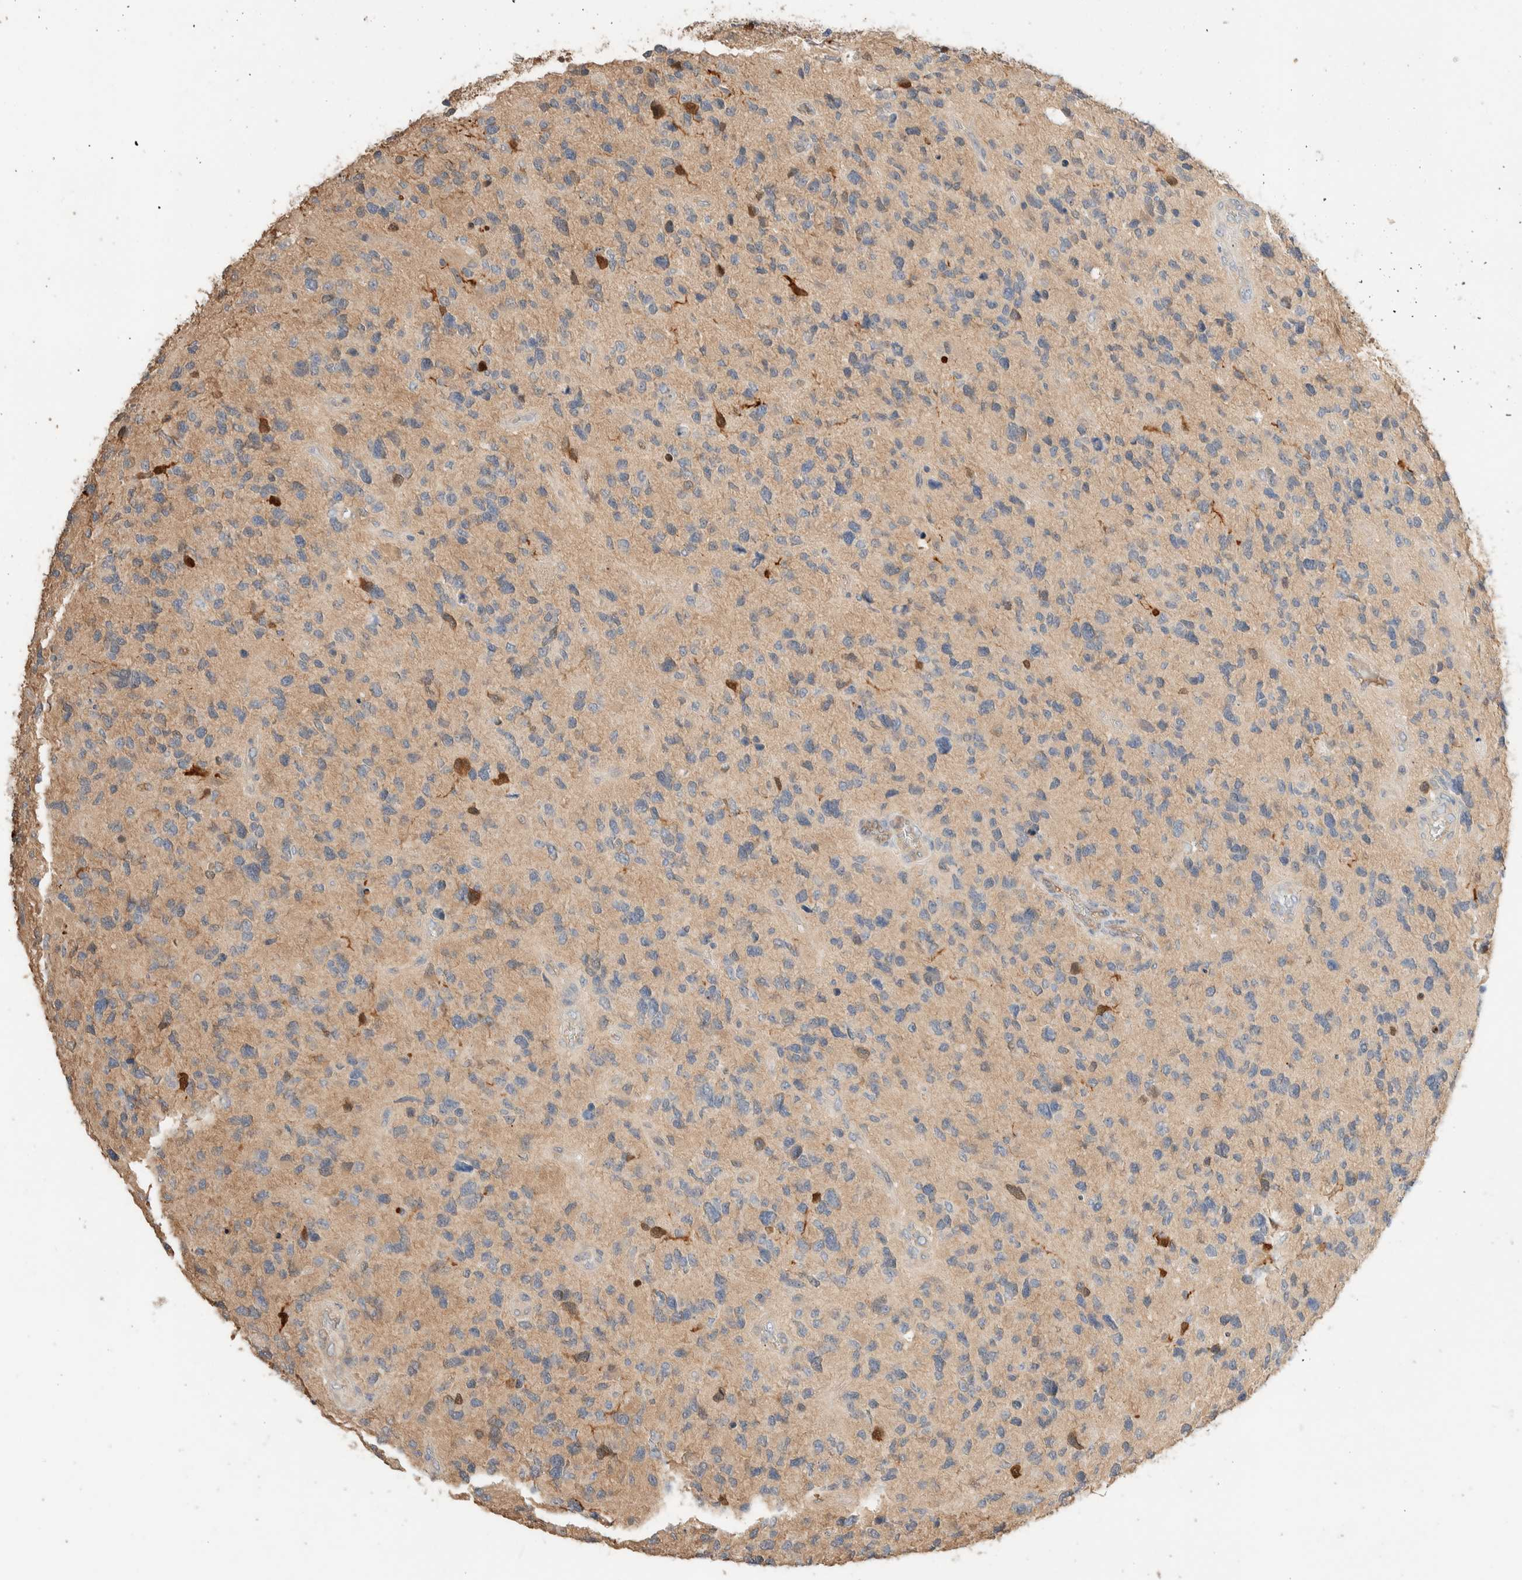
{"staining": {"intensity": "negative", "quantity": "none", "location": "none"}, "tissue": "glioma", "cell_type": "Tumor cells", "image_type": "cancer", "snomed": [{"axis": "morphology", "description": "Glioma, malignant, High grade"}, {"axis": "topography", "description": "Brain"}], "caption": "This photomicrograph is of malignant glioma (high-grade) stained with immunohistochemistry (IHC) to label a protein in brown with the nuclei are counter-stained blue. There is no positivity in tumor cells.", "gene": "SETD4", "patient": {"sex": "female", "age": 58}}